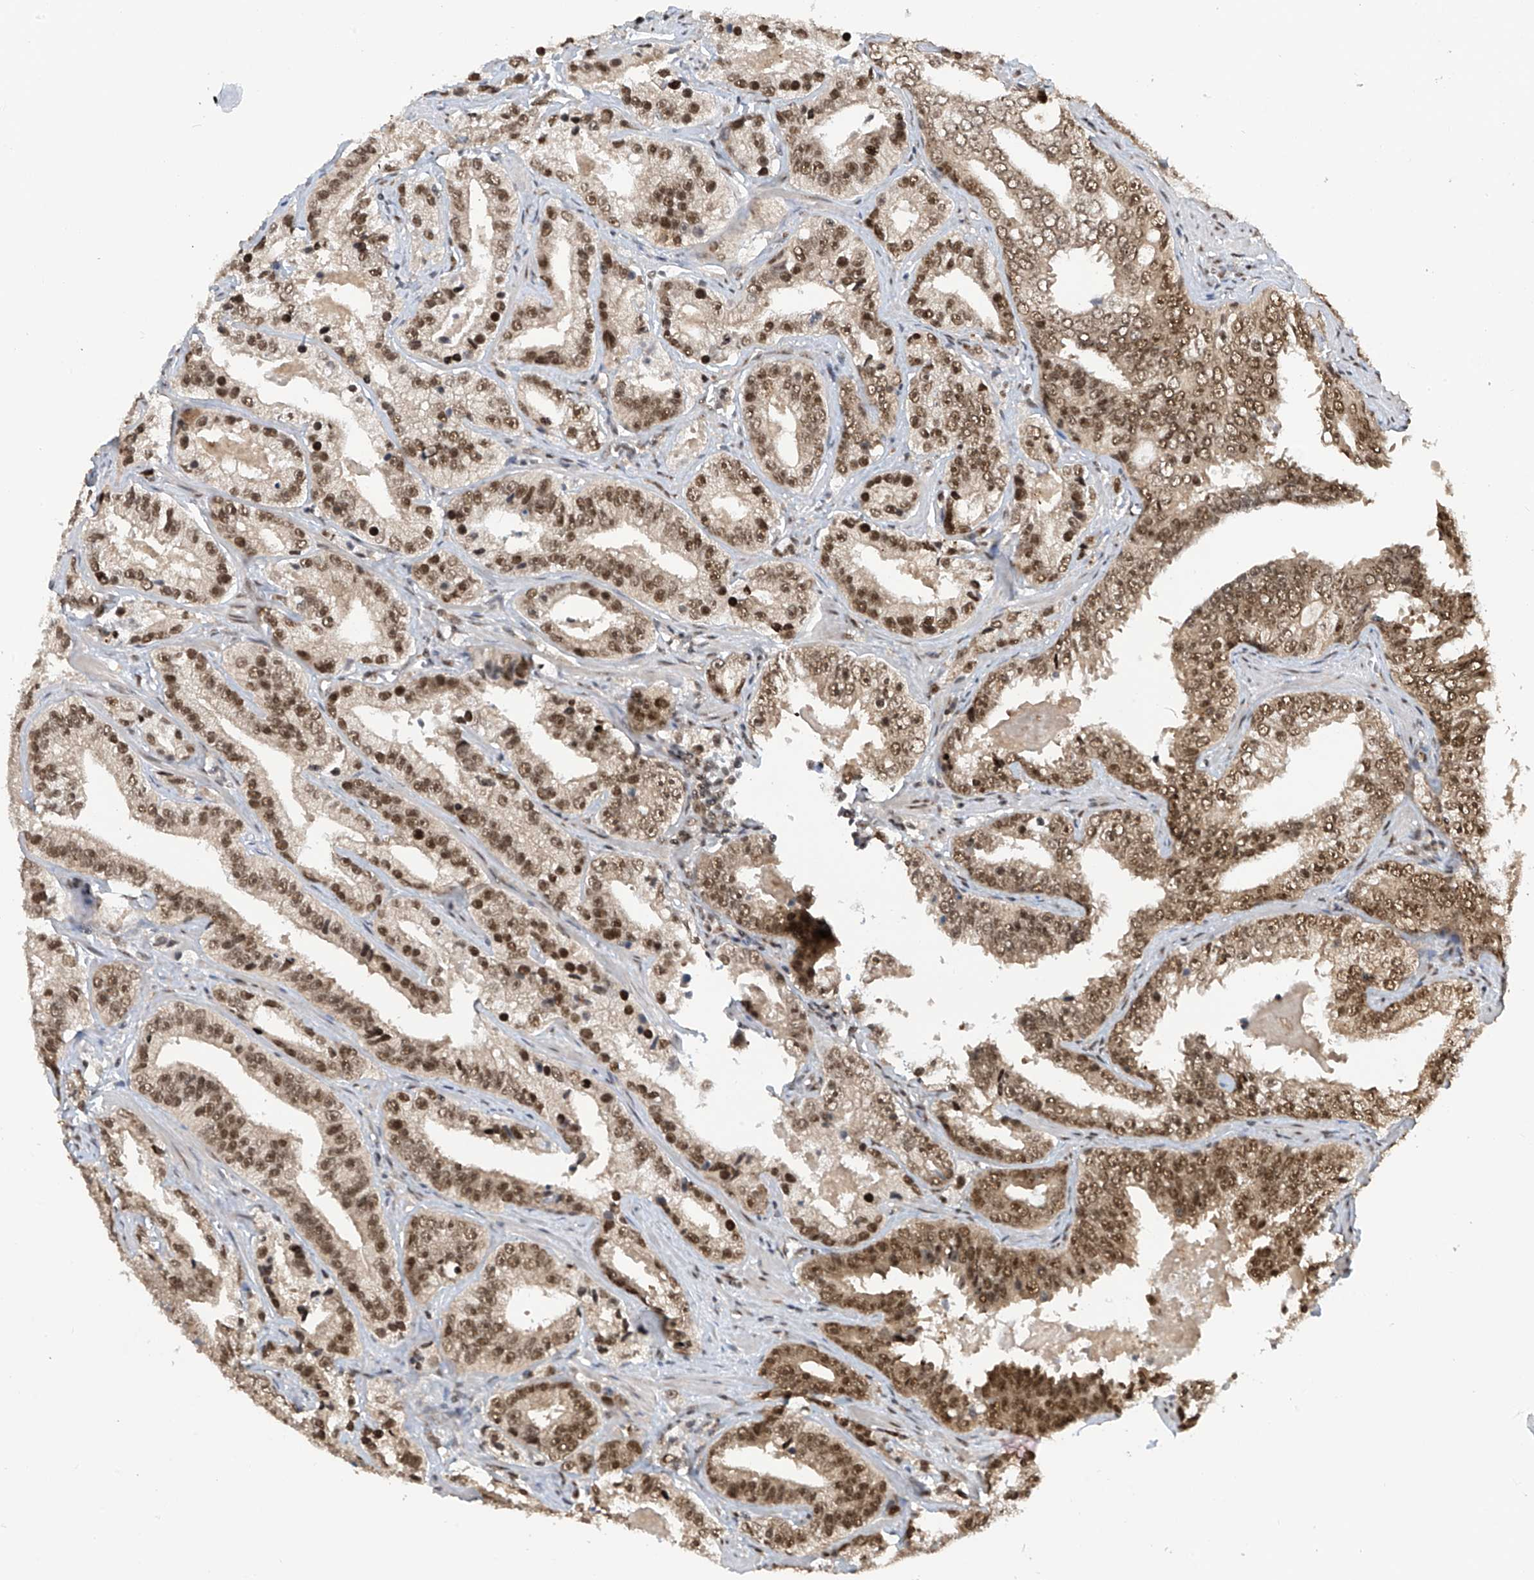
{"staining": {"intensity": "moderate", "quantity": ">75%", "location": "cytoplasmic/membranous,nuclear"}, "tissue": "prostate cancer", "cell_type": "Tumor cells", "image_type": "cancer", "snomed": [{"axis": "morphology", "description": "Adenocarcinoma, High grade"}, {"axis": "topography", "description": "Prostate"}], "caption": "This is an image of immunohistochemistry (IHC) staining of prostate high-grade adenocarcinoma, which shows moderate staining in the cytoplasmic/membranous and nuclear of tumor cells.", "gene": "RPAIN", "patient": {"sex": "male", "age": 62}}